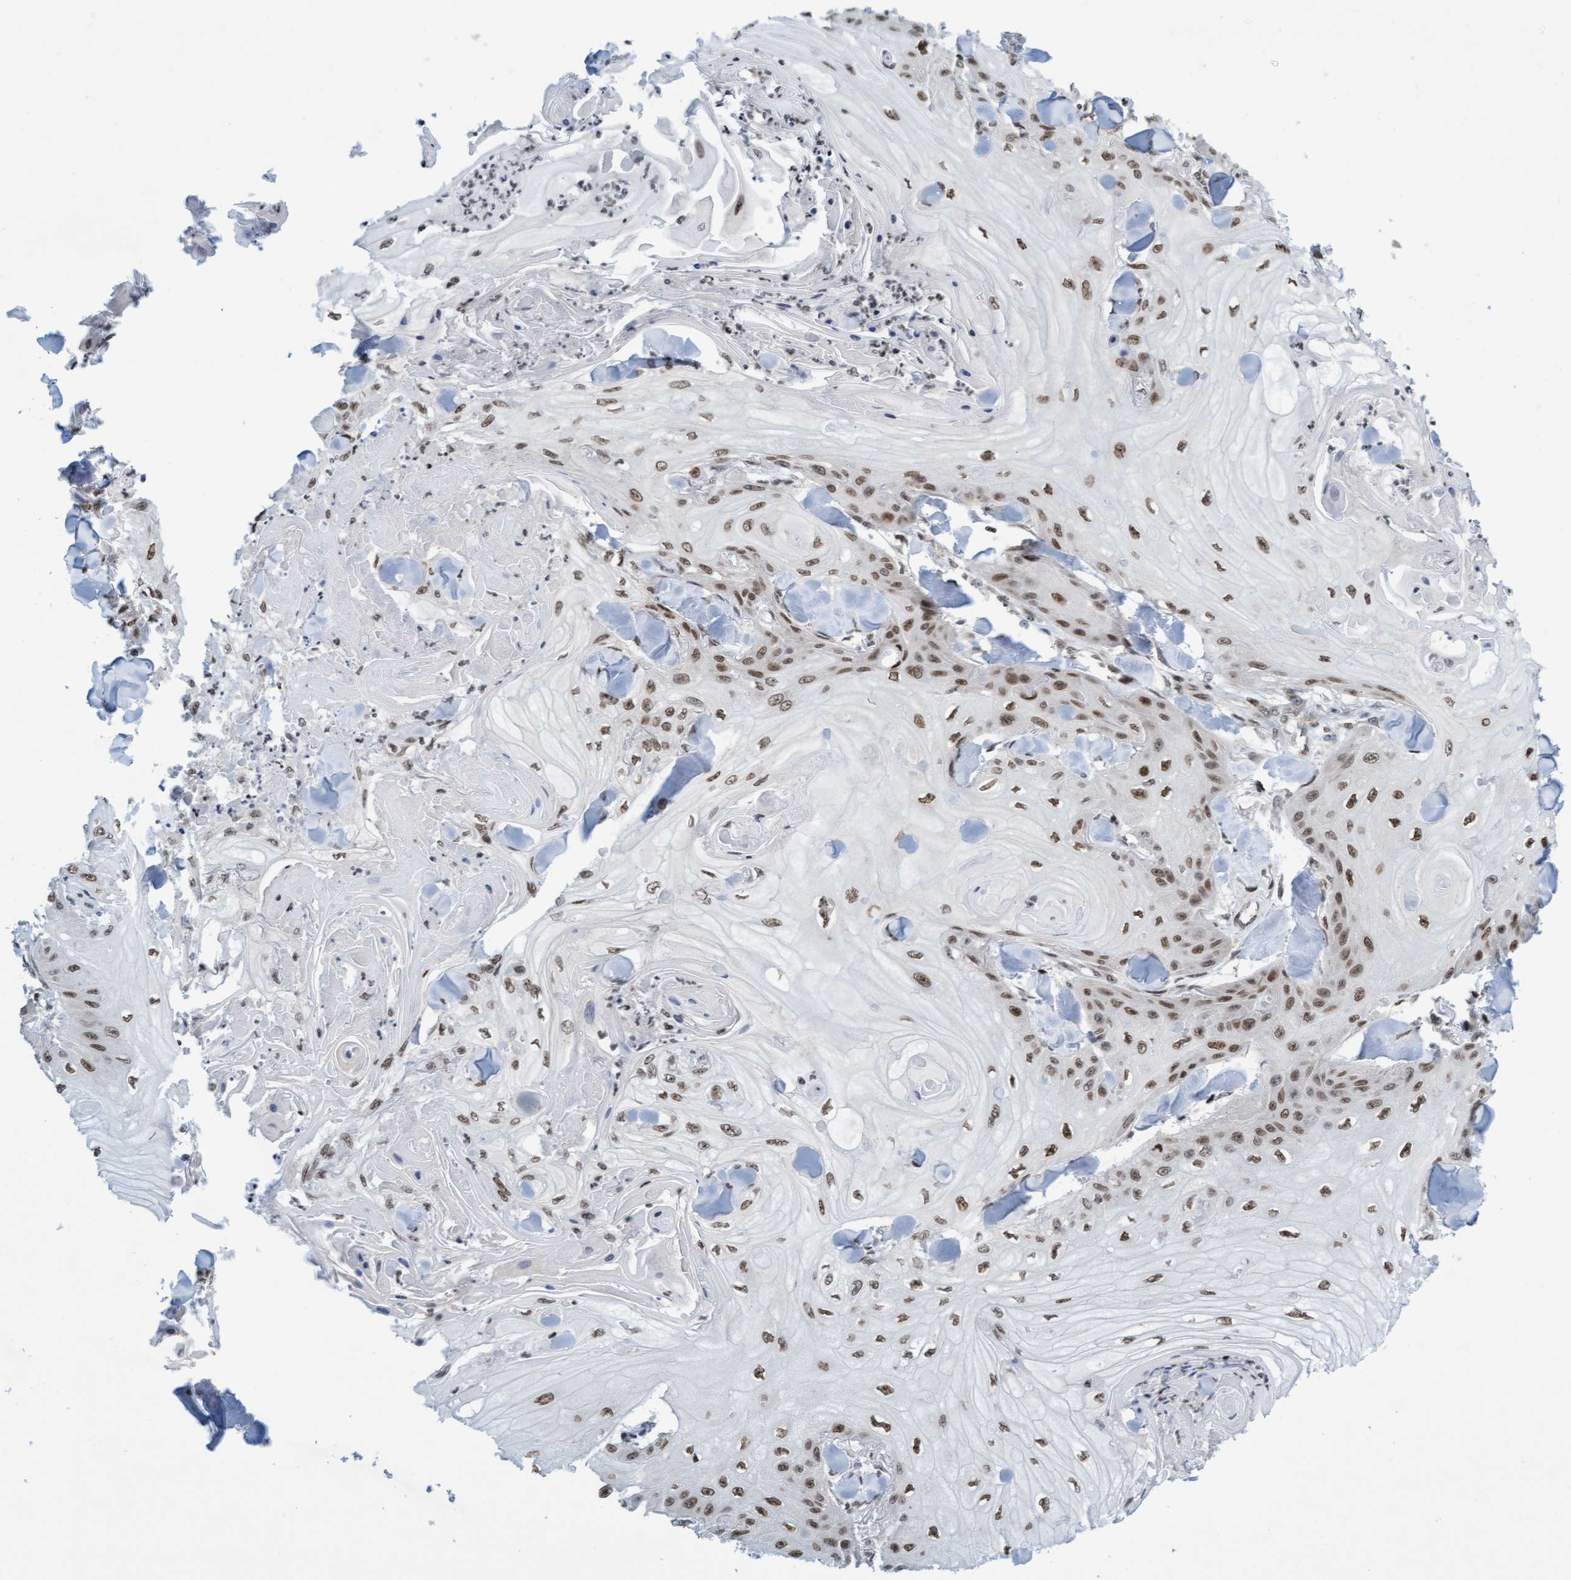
{"staining": {"intensity": "moderate", "quantity": ">75%", "location": "nuclear"}, "tissue": "skin cancer", "cell_type": "Tumor cells", "image_type": "cancer", "snomed": [{"axis": "morphology", "description": "Squamous cell carcinoma, NOS"}, {"axis": "topography", "description": "Skin"}], "caption": "Tumor cells demonstrate moderate nuclear expression in approximately >75% of cells in skin cancer.", "gene": "GLRX2", "patient": {"sex": "male", "age": 74}}